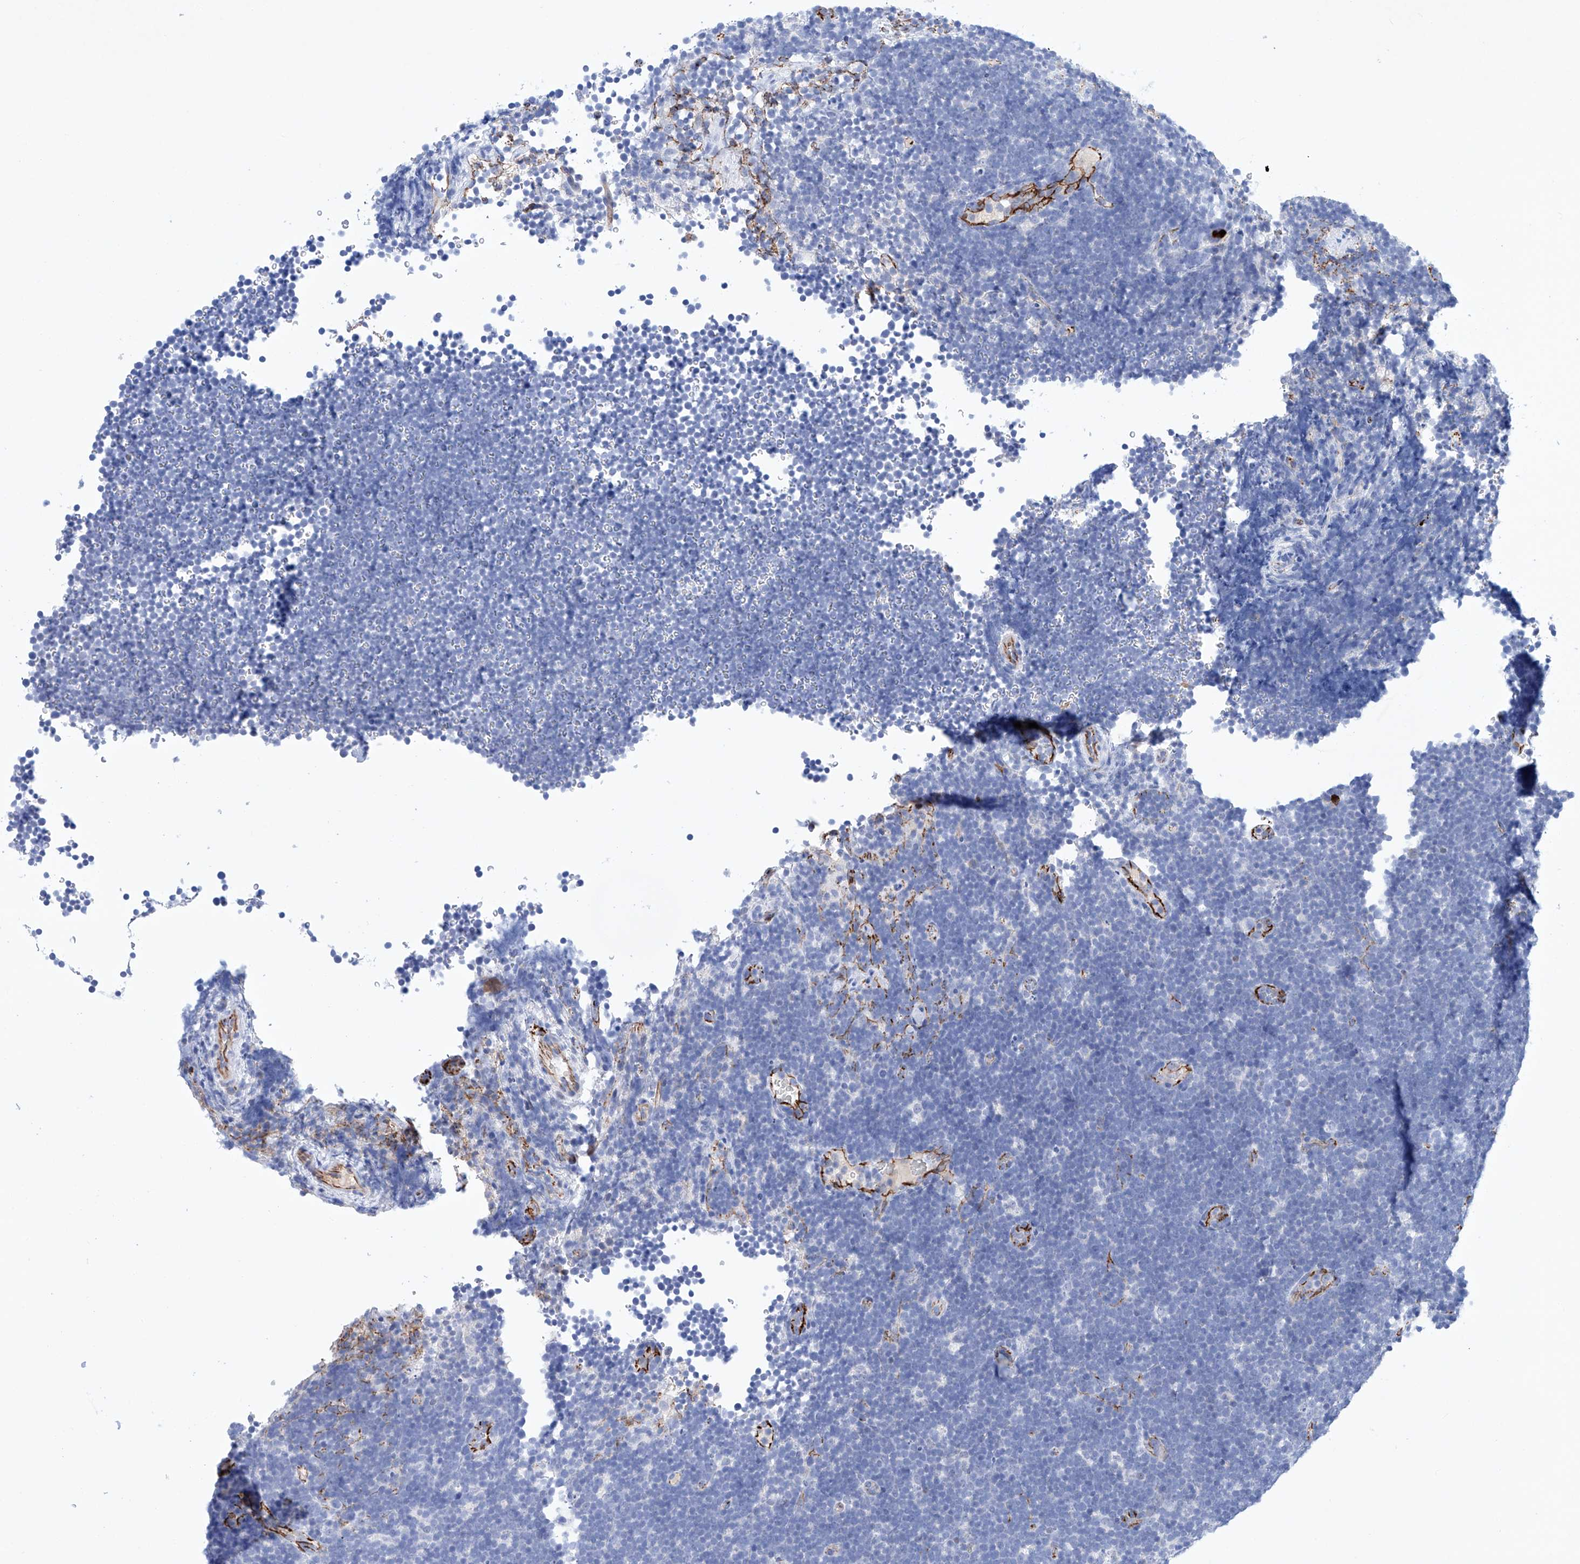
{"staining": {"intensity": "negative", "quantity": "none", "location": "none"}, "tissue": "lymphoma", "cell_type": "Tumor cells", "image_type": "cancer", "snomed": [{"axis": "morphology", "description": "Malignant lymphoma, non-Hodgkin's type, High grade"}, {"axis": "topography", "description": "Lymph node"}], "caption": "There is no significant expression in tumor cells of lymphoma.", "gene": "ETV7", "patient": {"sex": "male", "age": 13}}